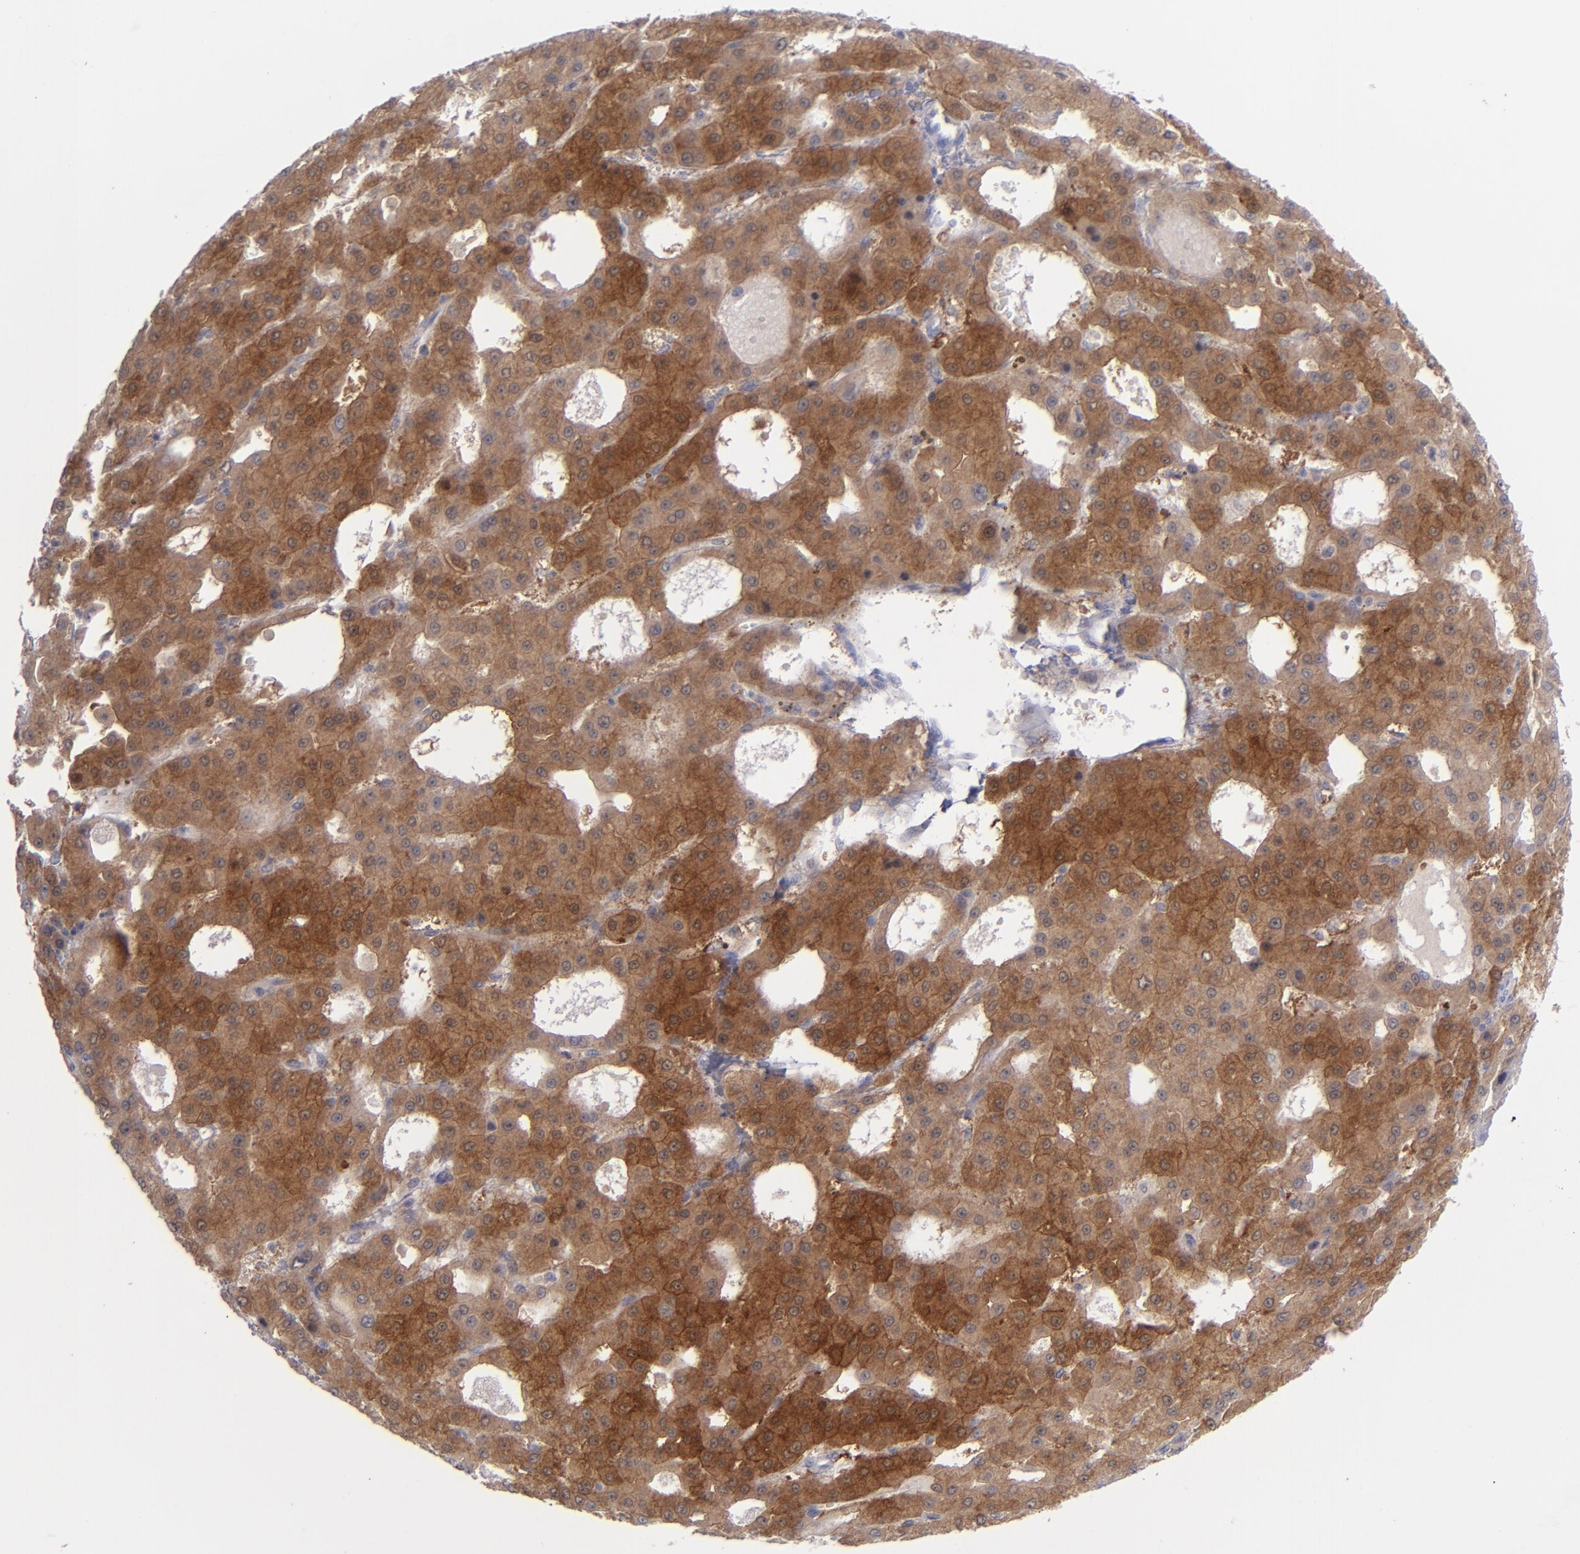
{"staining": {"intensity": "strong", "quantity": ">75%", "location": "cytoplasmic/membranous"}, "tissue": "liver cancer", "cell_type": "Tumor cells", "image_type": "cancer", "snomed": [{"axis": "morphology", "description": "Carcinoma, Hepatocellular, NOS"}, {"axis": "topography", "description": "Liver"}], "caption": "Human liver cancer (hepatocellular carcinoma) stained for a protein (brown) shows strong cytoplasmic/membranous positive positivity in about >75% of tumor cells.", "gene": "EVPL", "patient": {"sex": "male", "age": 47}}